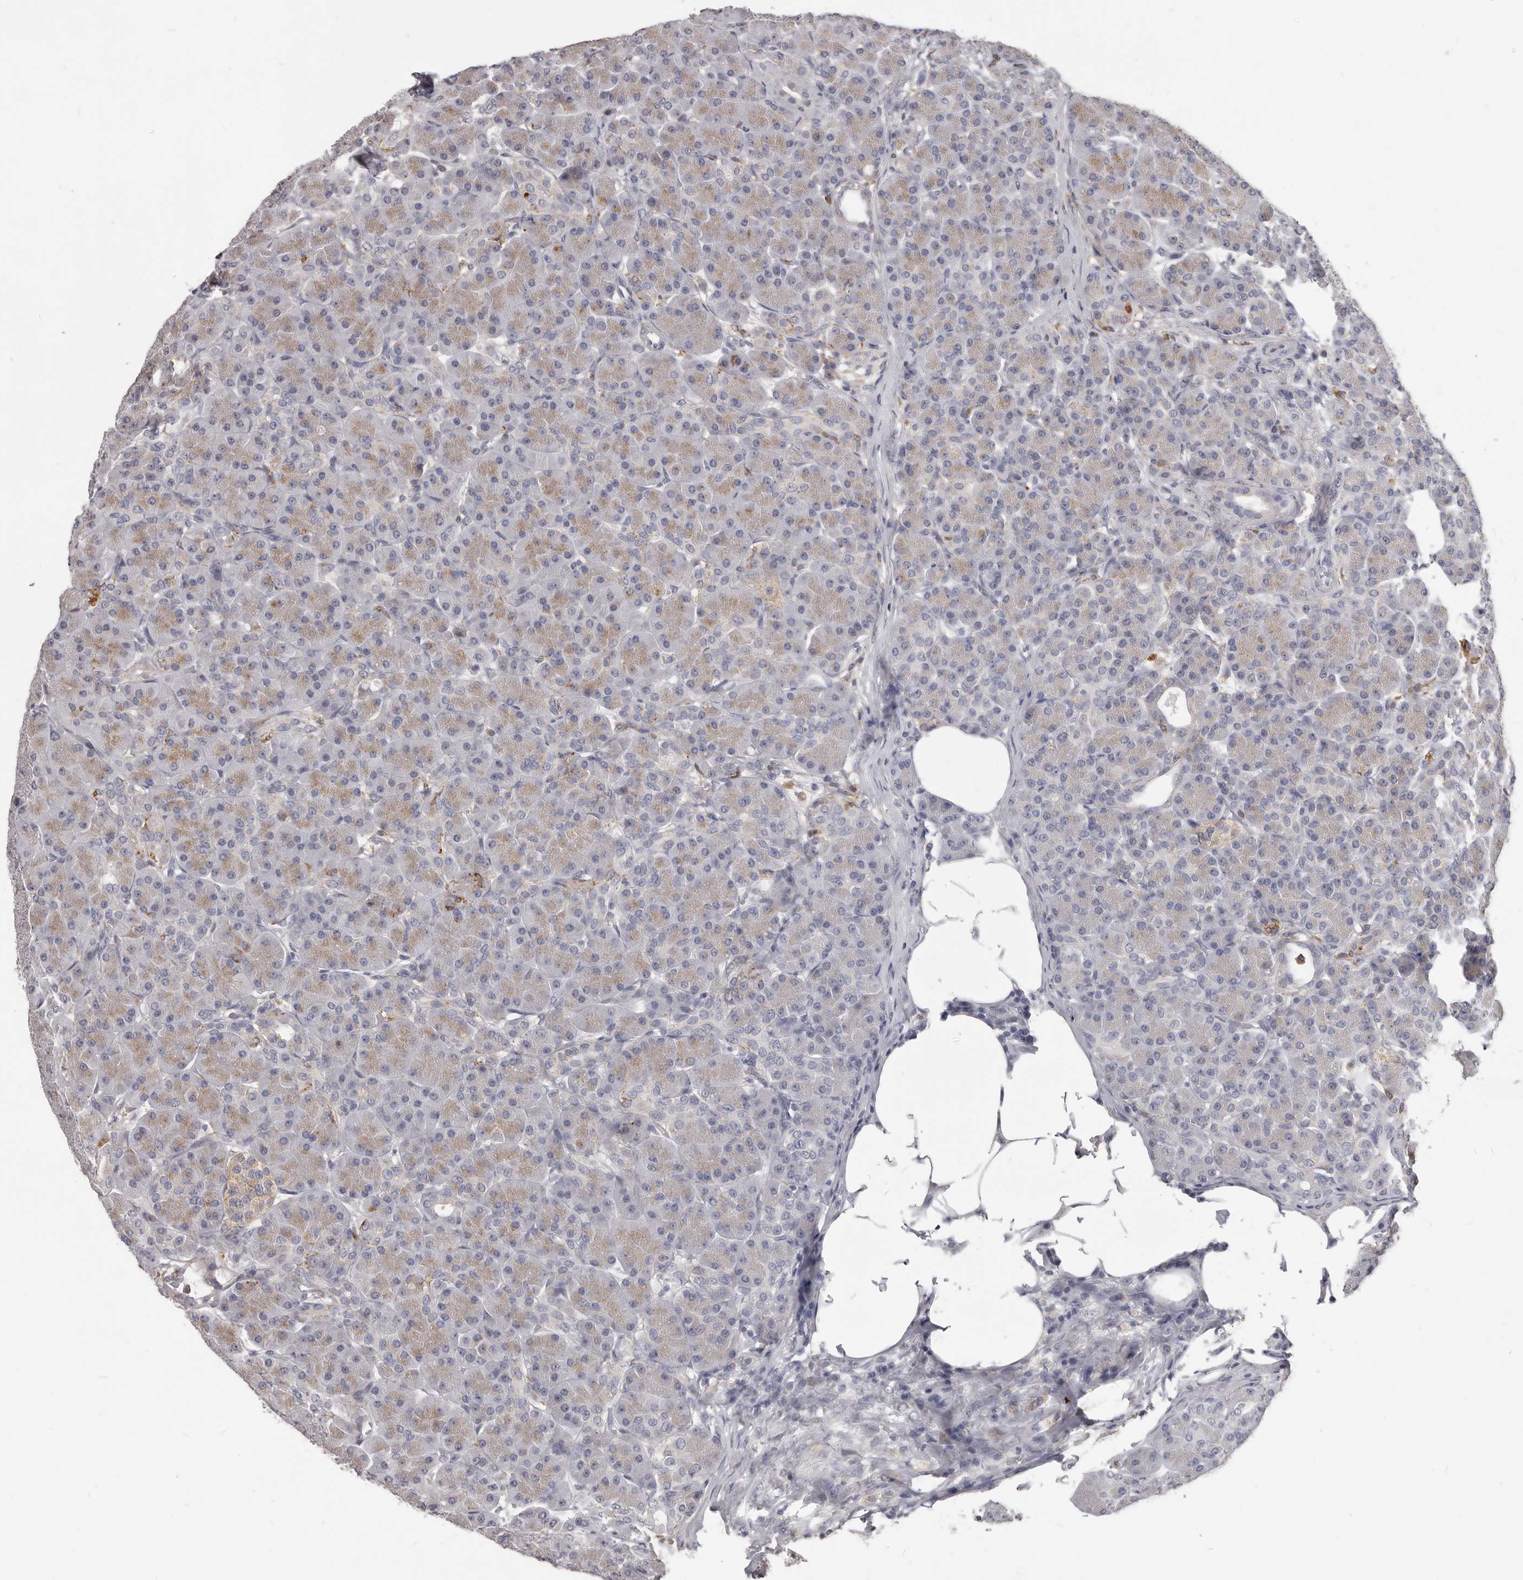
{"staining": {"intensity": "weak", "quantity": ">75%", "location": "cytoplasmic/membranous"}, "tissue": "pancreas", "cell_type": "Exocrine glandular cells", "image_type": "normal", "snomed": [{"axis": "morphology", "description": "Normal tissue, NOS"}, {"axis": "topography", "description": "Pancreas"}], "caption": "Protein expression analysis of normal human pancreas reveals weak cytoplasmic/membranous staining in about >75% of exocrine glandular cells. (brown staining indicates protein expression, while blue staining denotes nuclei).", "gene": "PI4K2A", "patient": {"sex": "male", "age": 63}}